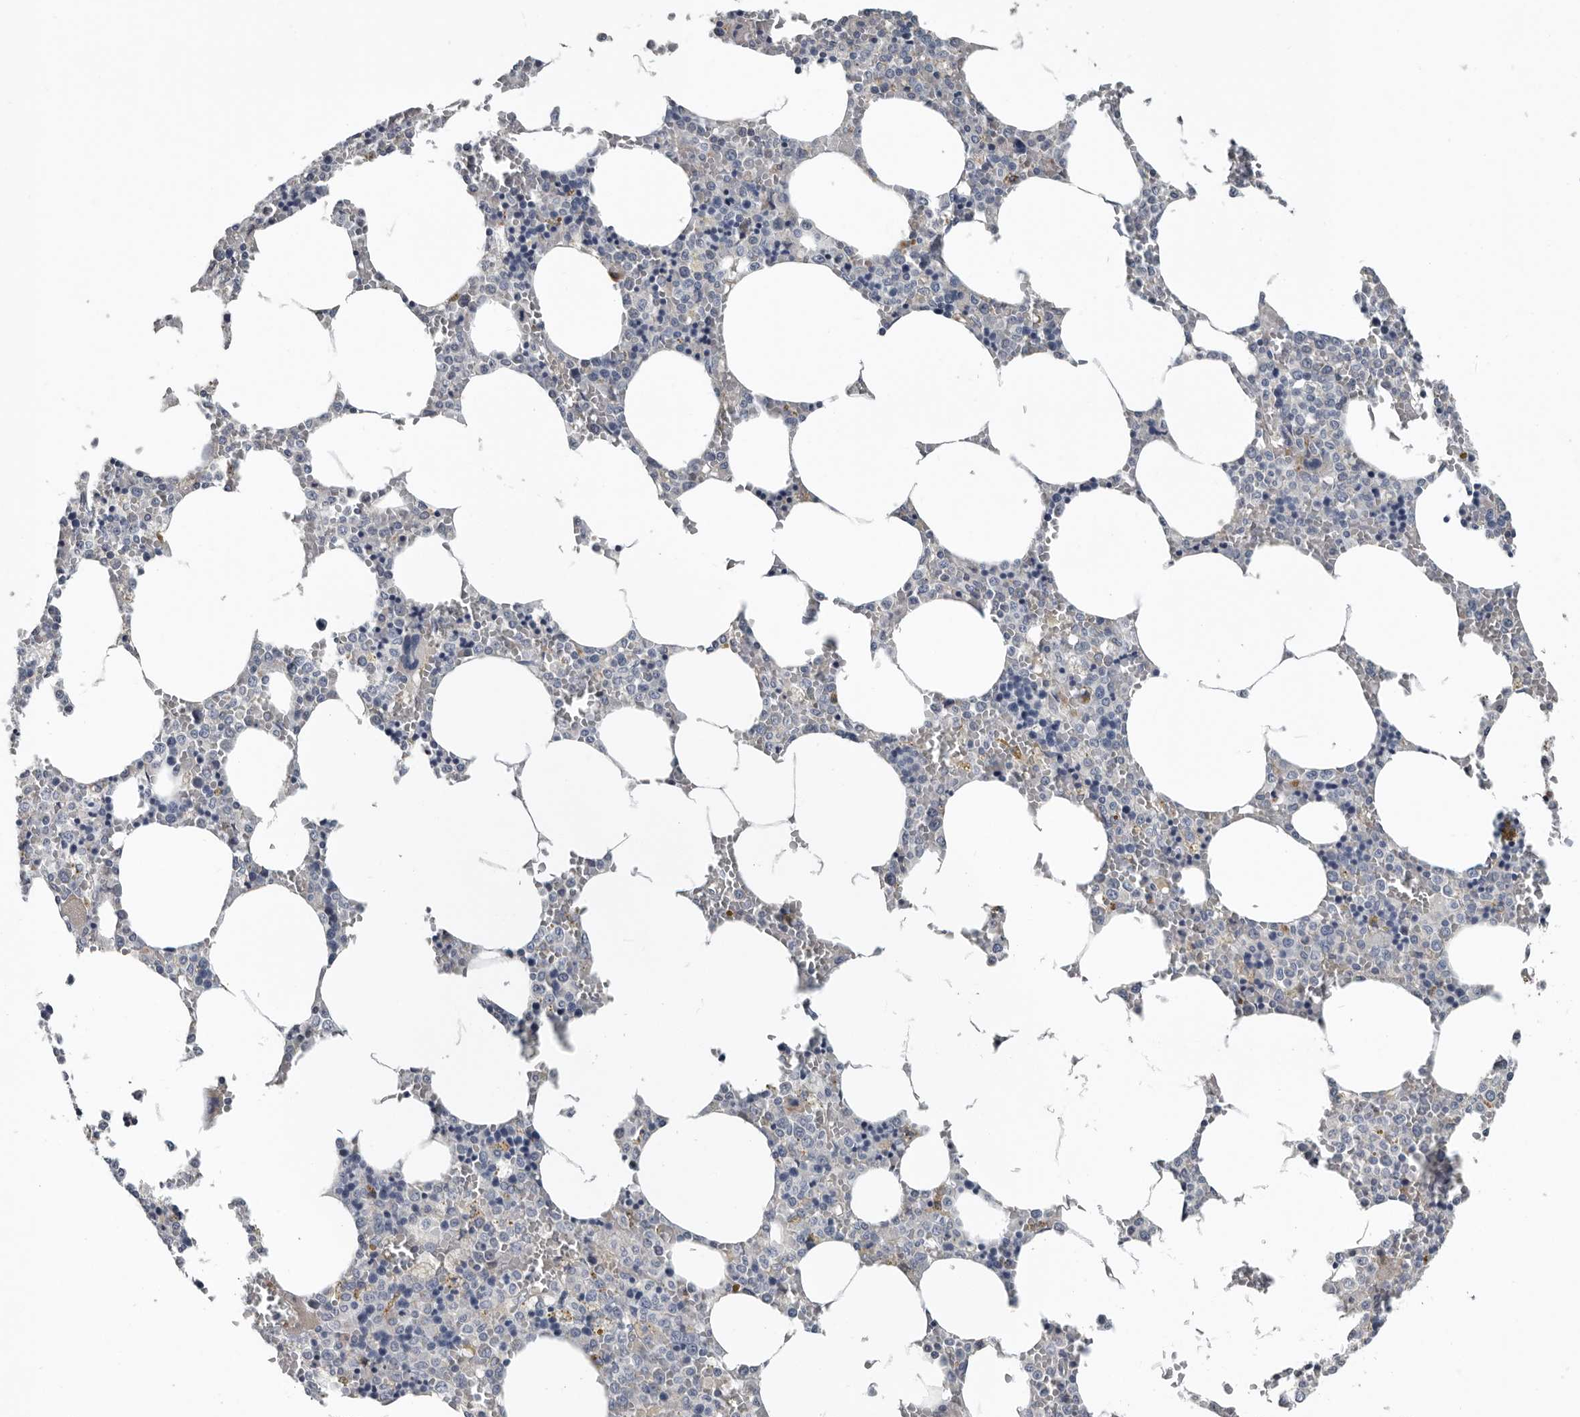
{"staining": {"intensity": "negative", "quantity": "none", "location": "none"}, "tissue": "bone marrow", "cell_type": "Hematopoietic cells", "image_type": "normal", "snomed": [{"axis": "morphology", "description": "Normal tissue, NOS"}, {"axis": "topography", "description": "Bone marrow"}], "caption": "High power microscopy histopathology image of an immunohistochemistry photomicrograph of normal bone marrow, revealing no significant expression in hematopoietic cells. Brightfield microscopy of IHC stained with DAB (3,3'-diaminobenzidine) (brown) and hematoxylin (blue), captured at high magnification.", "gene": "DPY19L4", "patient": {"sex": "male", "age": 70}}